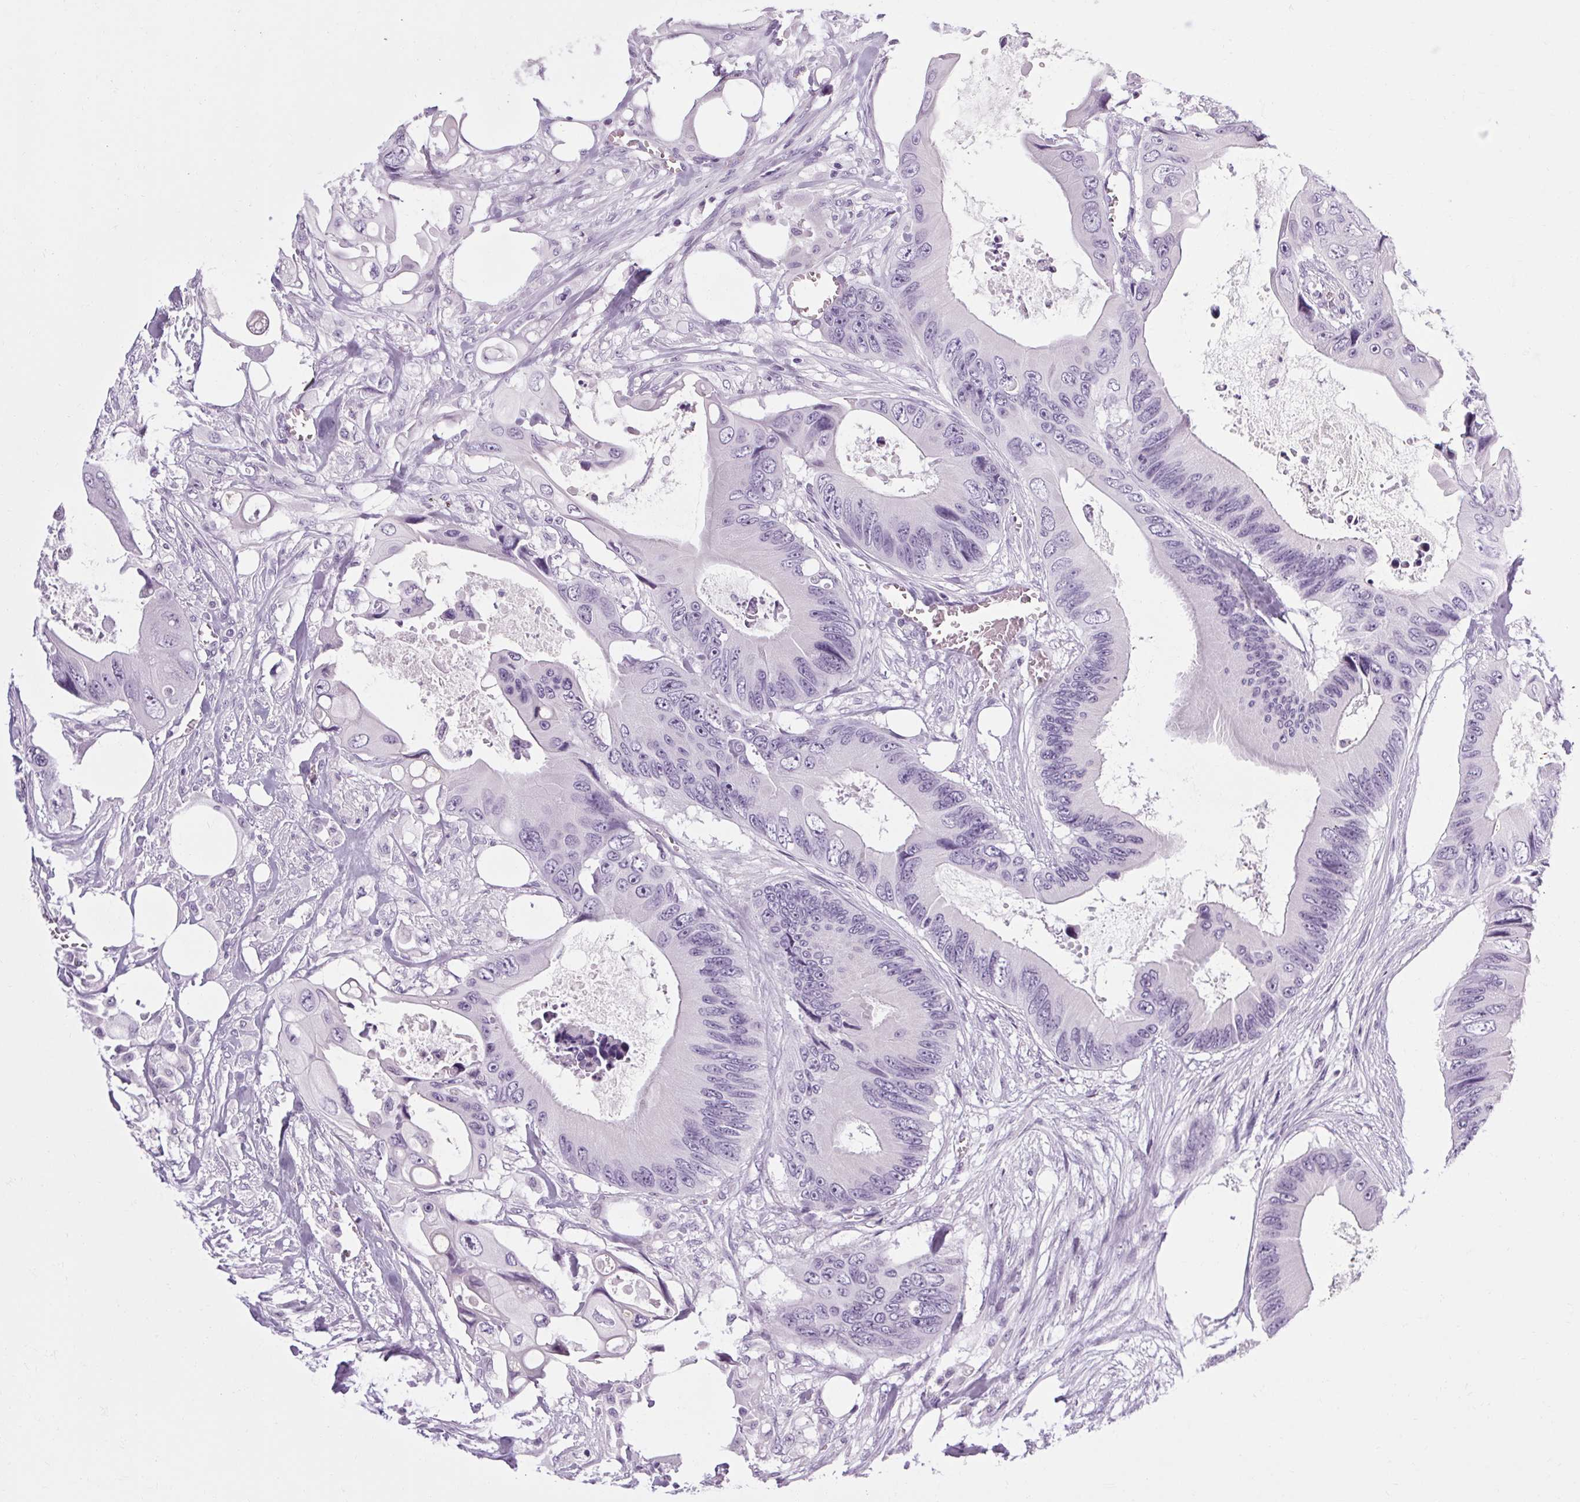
{"staining": {"intensity": "negative", "quantity": "none", "location": "none"}, "tissue": "colorectal cancer", "cell_type": "Tumor cells", "image_type": "cancer", "snomed": [{"axis": "morphology", "description": "Adenocarcinoma, NOS"}, {"axis": "topography", "description": "Rectum"}], "caption": "Tumor cells are negative for brown protein staining in colorectal adenocarcinoma.", "gene": "POMC", "patient": {"sex": "male", "age": 63}}